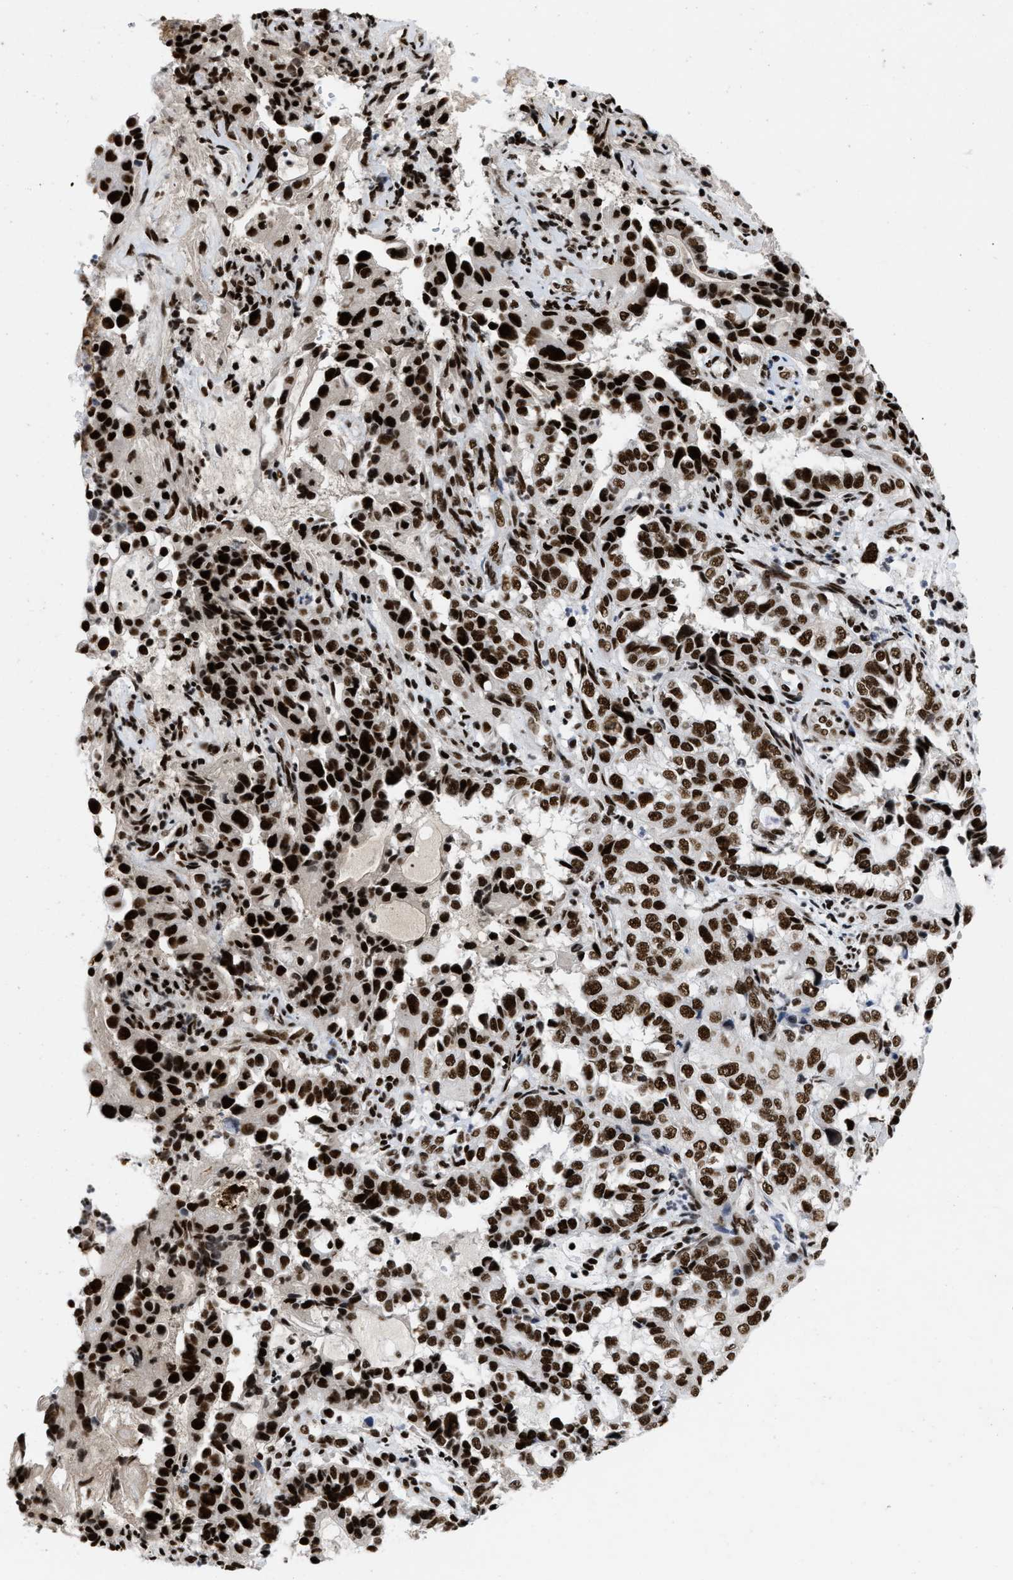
{"staining": {"intensity": "strong", "quantity": ">75%", "location": "nuclear"}, "tissue": "endometrial cancer", "cell_type": "Tumor cells", "image_type": "cancer", "snomed": [{"axis": "morphology", "description": "Adenocarcinoma, NOS"}, {"axis": "topography", "description": "Endometrium"}], "caption": "This photomicrograph exhibits immunohistochemistry (IHC) staining of endometrial cancer (adenocarcinoma), with high strong nuclear positivity in approximately >75% of tumor cells.", "gene": "CREB1", "patient": {"sex": "female", "age": 85}}